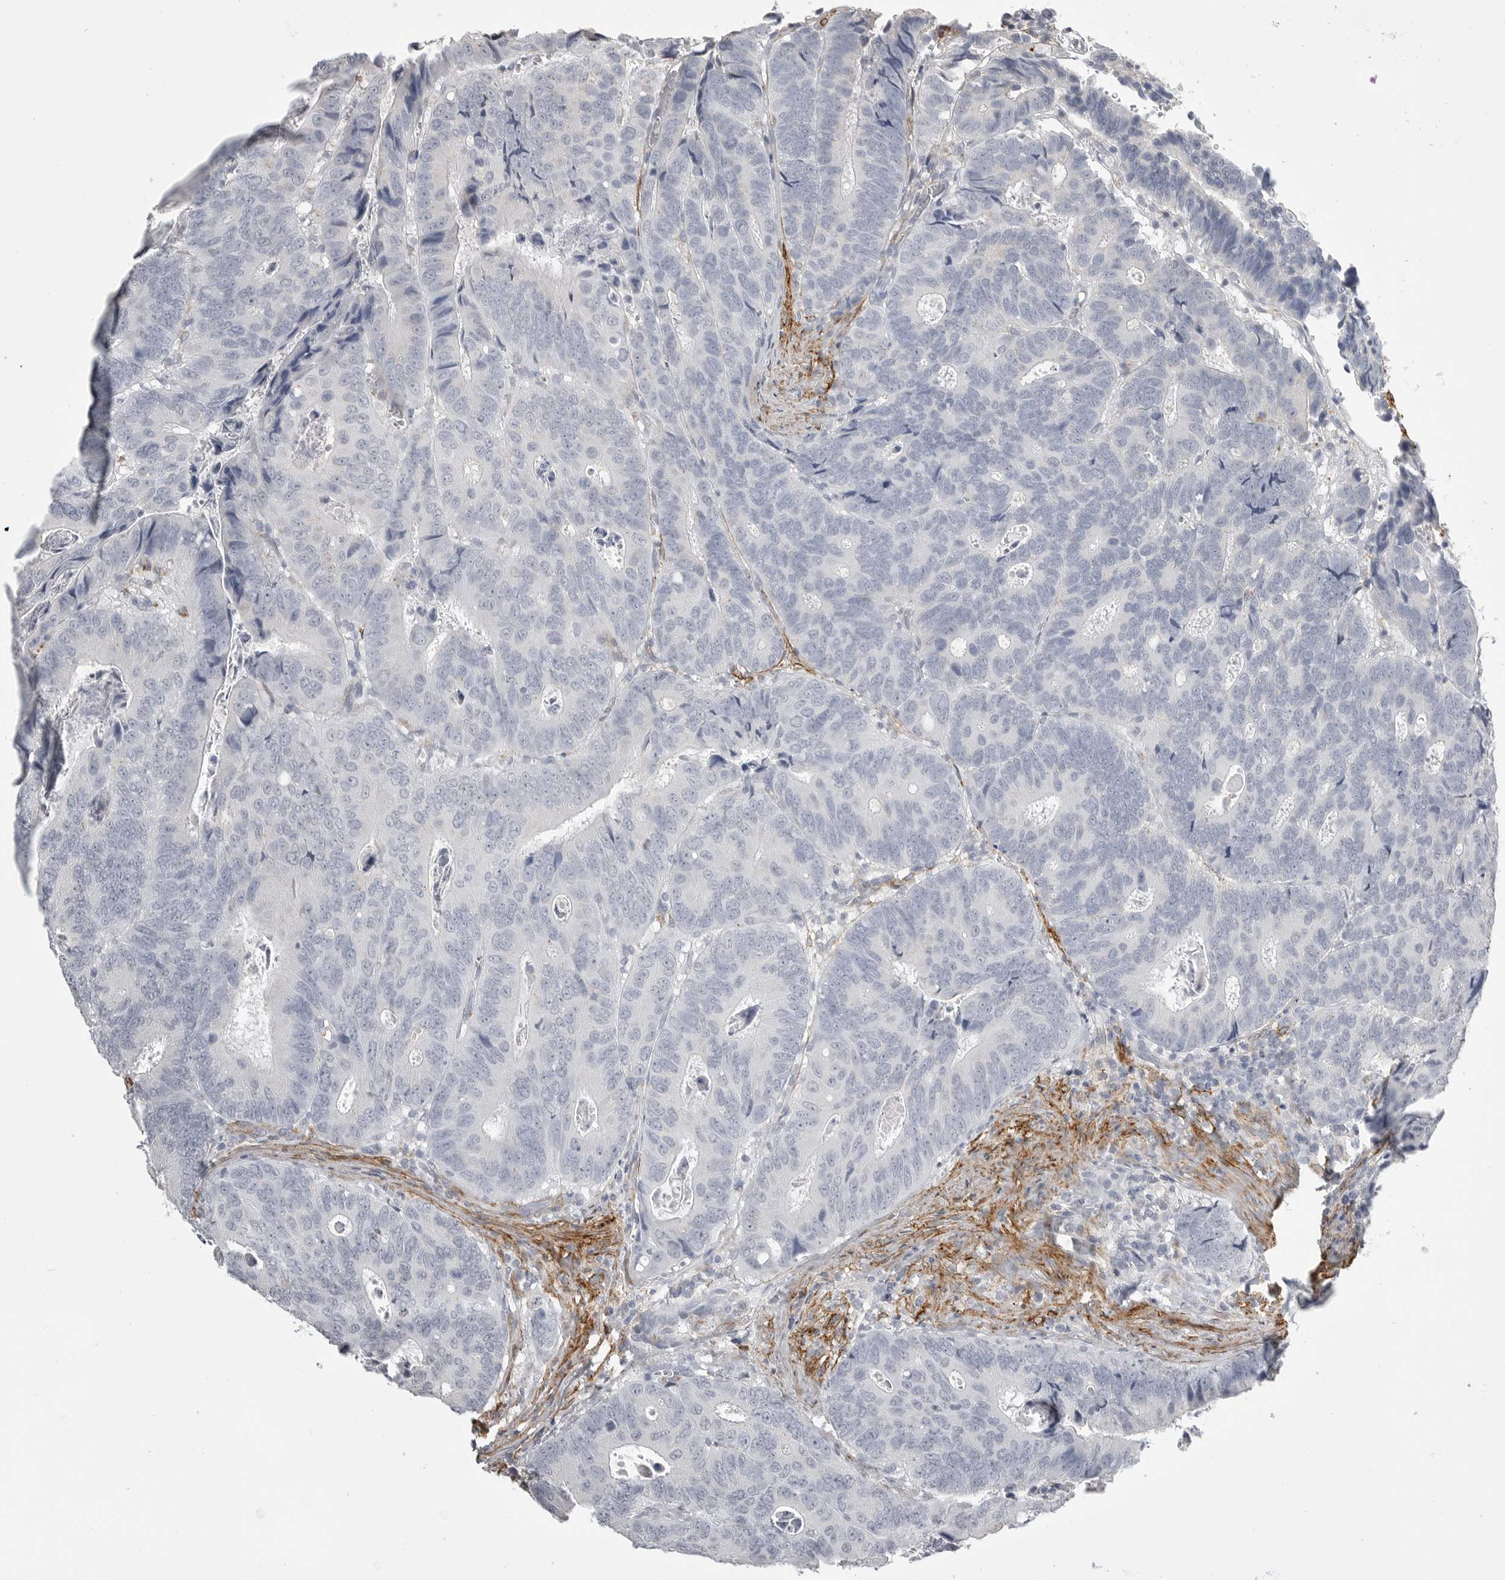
{"staining": {"intensity": "negative", "quantity": "none", "location": "none"}, "tissue": "colorectal cancer", "cell_type": "Tumor cells", "image_type": "cancer", "snomed": [{"axis": "morphology", "description": "Inflammation, NOS"}, {"axis": "morphology", "description": "Adenocarcinoma, NOS"}, {"axis": "topography", "description": "Colon"}], "caption": "The photomicrograph demonstrates no significant staining in tumor cells of colorectal adenocarcinoma.", "gene": "AOC3", "patient": {"sex": "male", "age": 72}}